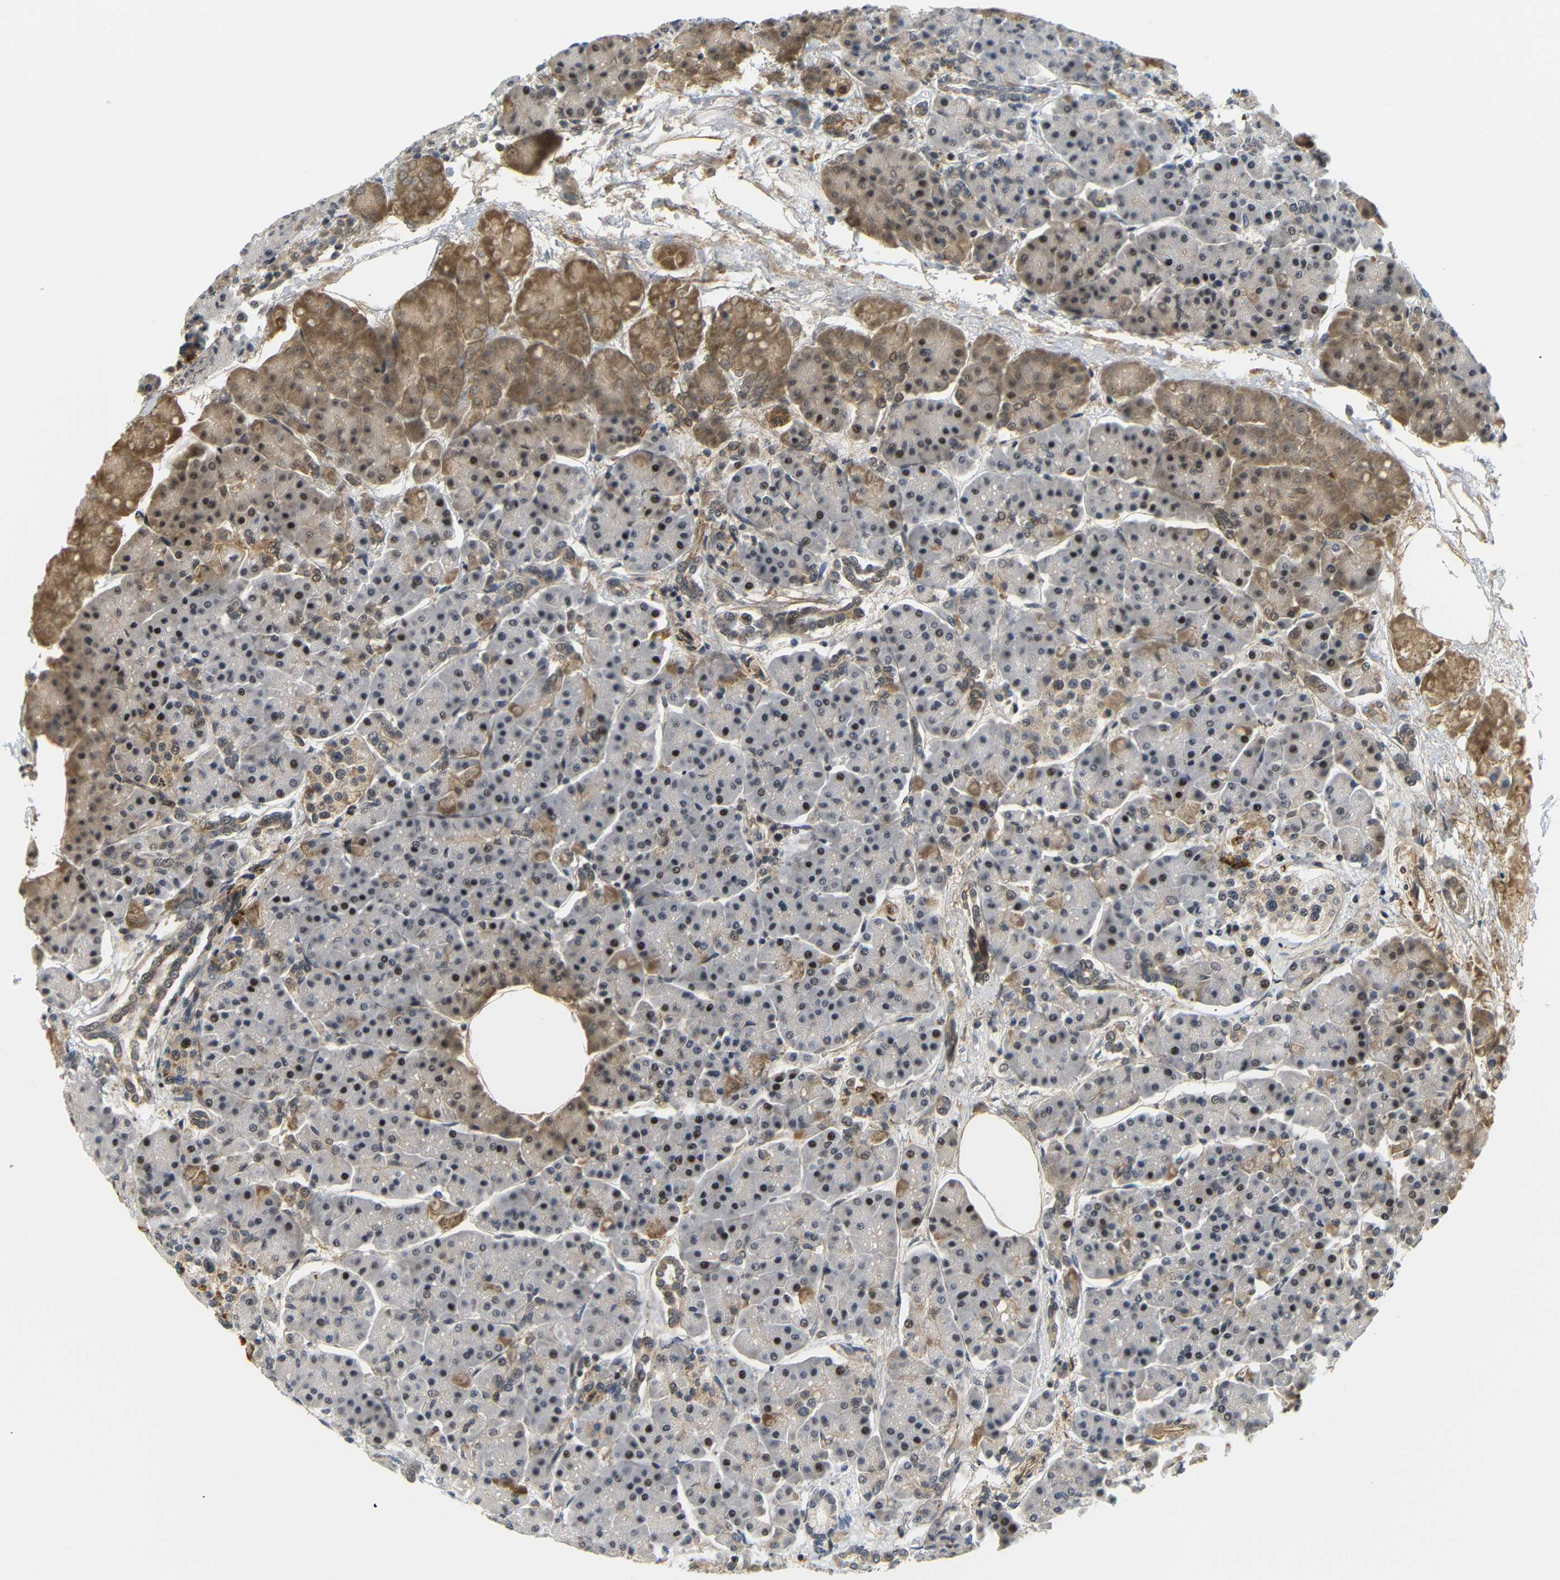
{"staining": {"intensity": "weak", "quantity": "25%-75%", "location": "cytoplasmic/membranous,nuclear"}, "tissue": "pancreas", "cell_type": "Exocrine glandular cells", "image_type": "normal", "snomed": [{"axis": "morphology", "description": "Normal tissue, NOS"}, {"axis": "topography", "description": "Pancreas"}], "caption": "This is an image of immunohistochemistry (IHC) staining of normal pancreas, which shows weak staining in the cytoplasmic/membranous,nuclear of exocrine glandular cells.", "gene": "GJA5", "patient": {"sex": "female", "age": 70}}